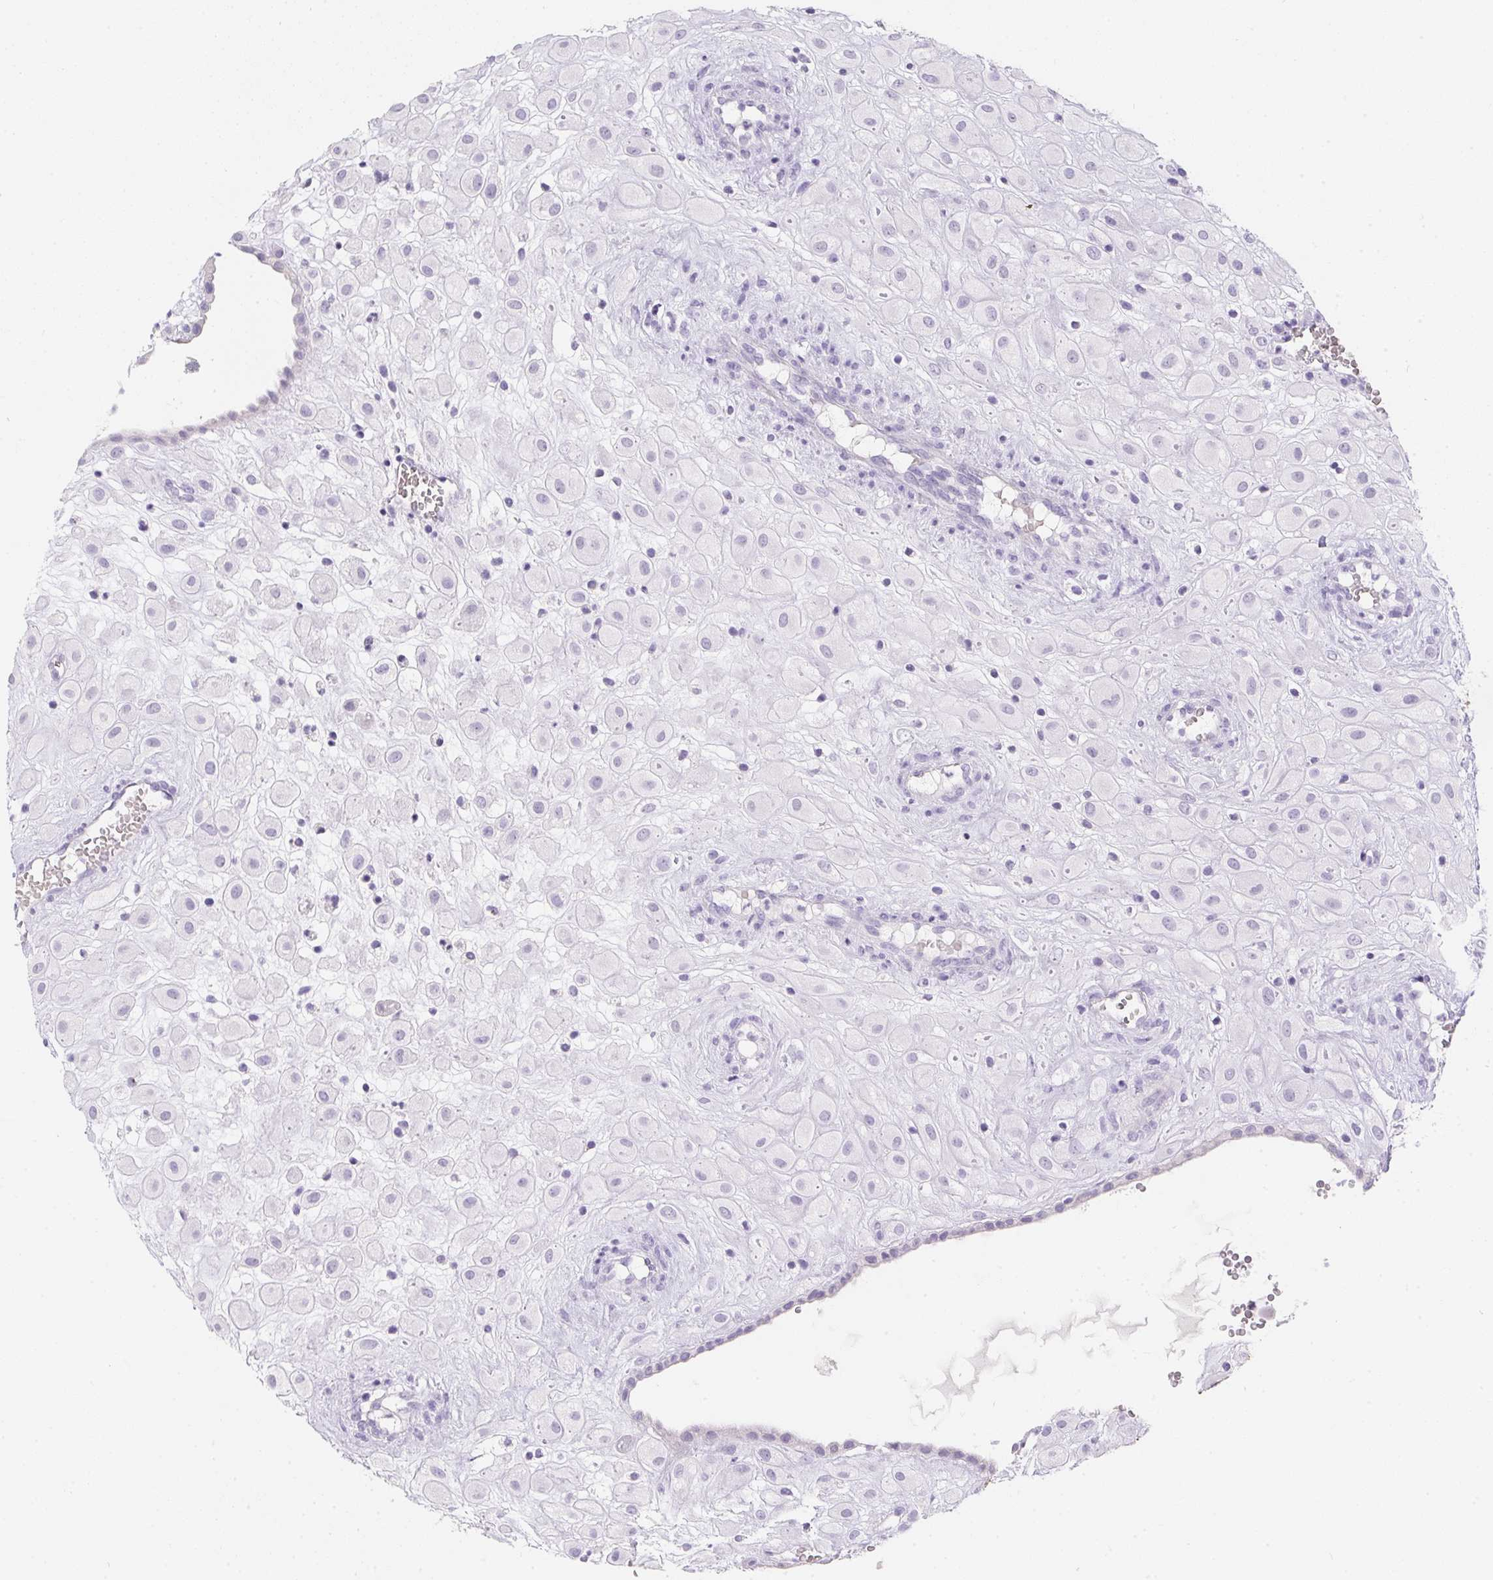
{"staining": {"intensity": "negative", "quantity": "none", "location": "none"}, "tissue": "placenta", "cell_type": "Decidual cells", "image_type": "normal", "snomed": [{"axis": "morphology", "description": "Normal tissue, NOS"}, {"axis": "topography", "description": "Placenta"}], "caption": "Photomicrograph shows no protein expression in decidual cells of benign placenta. The staining was performed using DAB (3,3'-diaminobenzidine) to visualize the protein expression in brown, while the nuclei were stained in blue with hematoxylin (Magnification: 20x).", "gene": "DCD", "patient": {"sex": "female", "age": 24}}